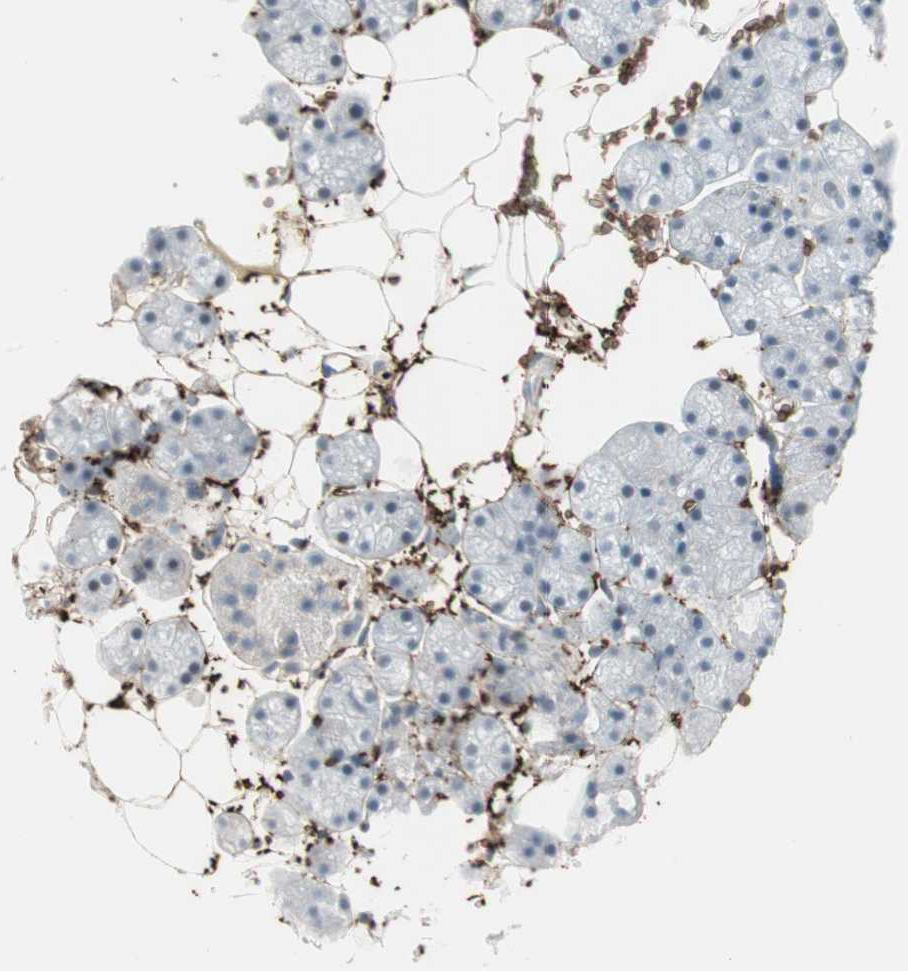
{"staining": {"intensity": "negative", "quantity": "none", "location": "none"}, "tissue": "salivary gland", "cell_type": "Glandular cells", "image_type": "normal", "snomed": [{"axis": "morphology", "description": "Normal tissue, NOS"}, {"axis": "topography", "description": "Salivary gland"}], "caption": "Photomicrograph shows no significant protein positivity in glandular cells of normal salivary gland.", "gene": "MAP4K1", "patient": {"sex": "male", "age": 62}}